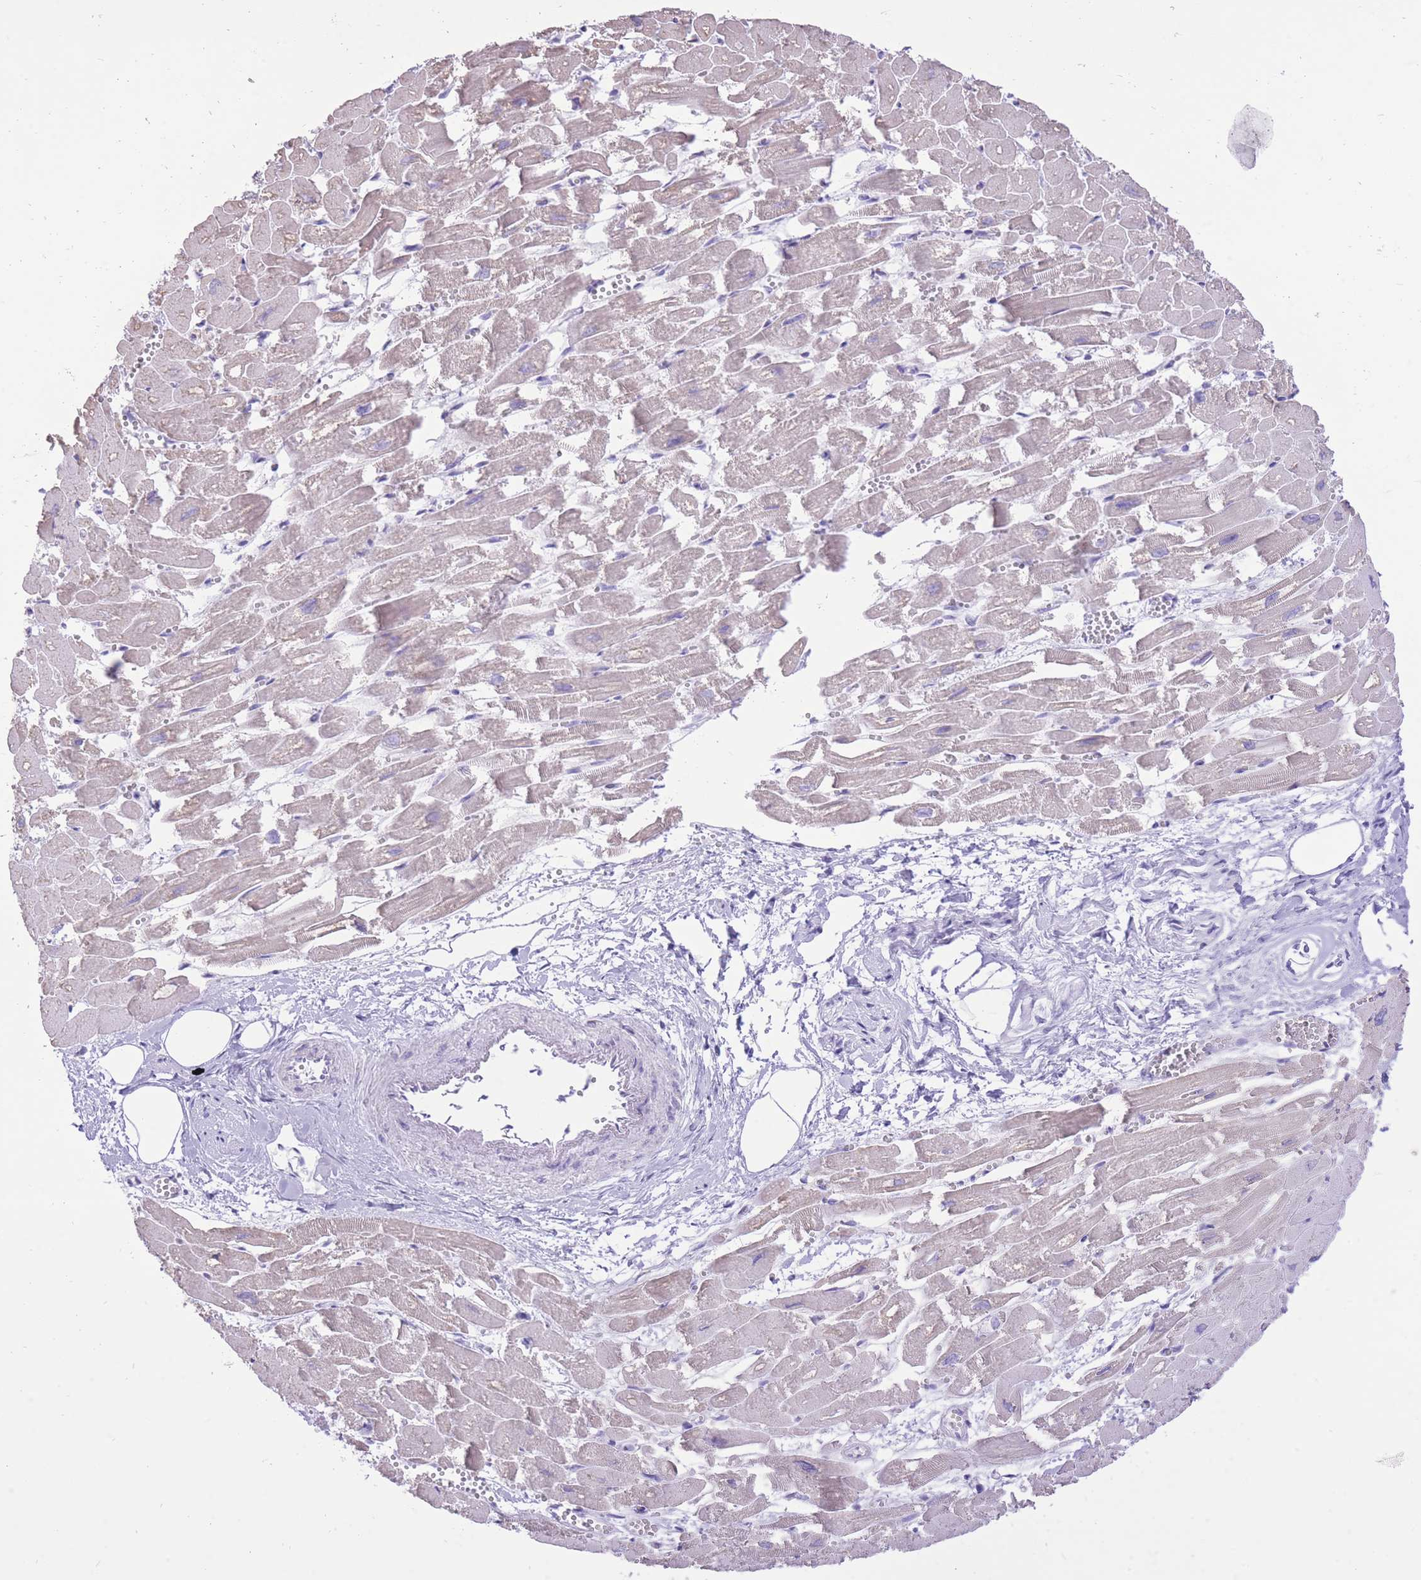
{"staining": {"intensity": "negative", "quantity": "none", "location": "none"}, "tissue": "heart muscle", "cell_type": "Cardiomyocytes", "image_type": "normal", "snomed": [{"axis": "morphology", "description": "Normal tissue, NOS"}, {"axis": "topography", "description": "Heart"}], "caption": "Immunohistochemistry (IHC) histopathology image of benign heart muscle stained for a protein (brown), which exhibits no positivity in cardiomyocytes. The staining was performed using DAB to visualize the protein expression in brown, while the nuclei were stained in blue with hematoxylin (Magnification: 20x).", "gene": "SLC4A4", "patient": {"sex": "male", "age": 54}}